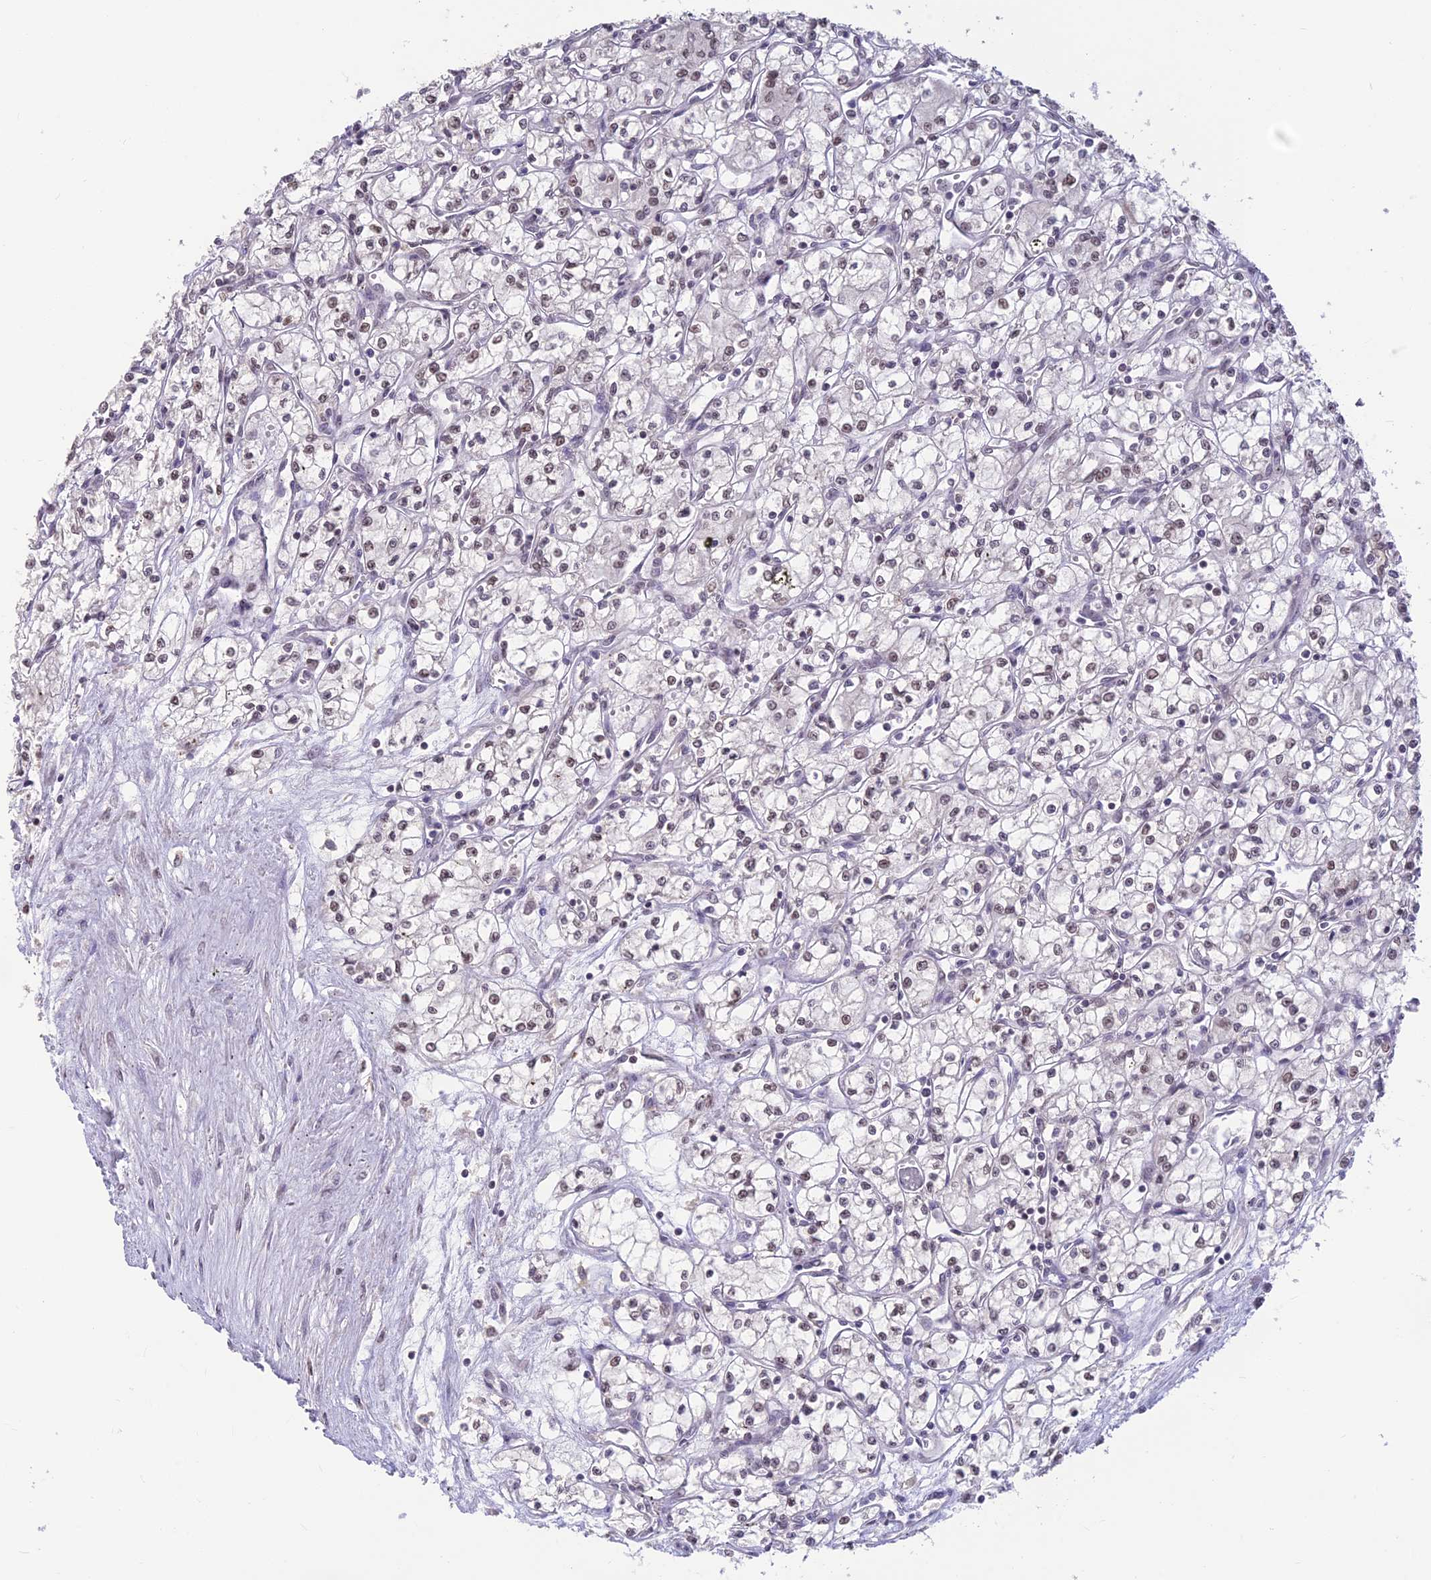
{"staining": {"intensity": "negative", "quantity": "none", "location": "none"}, "tissue": "renal cancer", "cell_type": "Tumor cells", "image_type": "cancer", "snomed": [{"axis": "morphology", "description": "Adenocarcinoma, NOS"}, {"axis": "topography", "description": "Kidney"}], "caption": "The immunohistochemistry (IHC) micrograph has no significant expression in tumor cells of renal cancer (adenocarcinoma) tissue.", "gene": "POLR1G", "patient": {"sex": "male", "age": 59}}